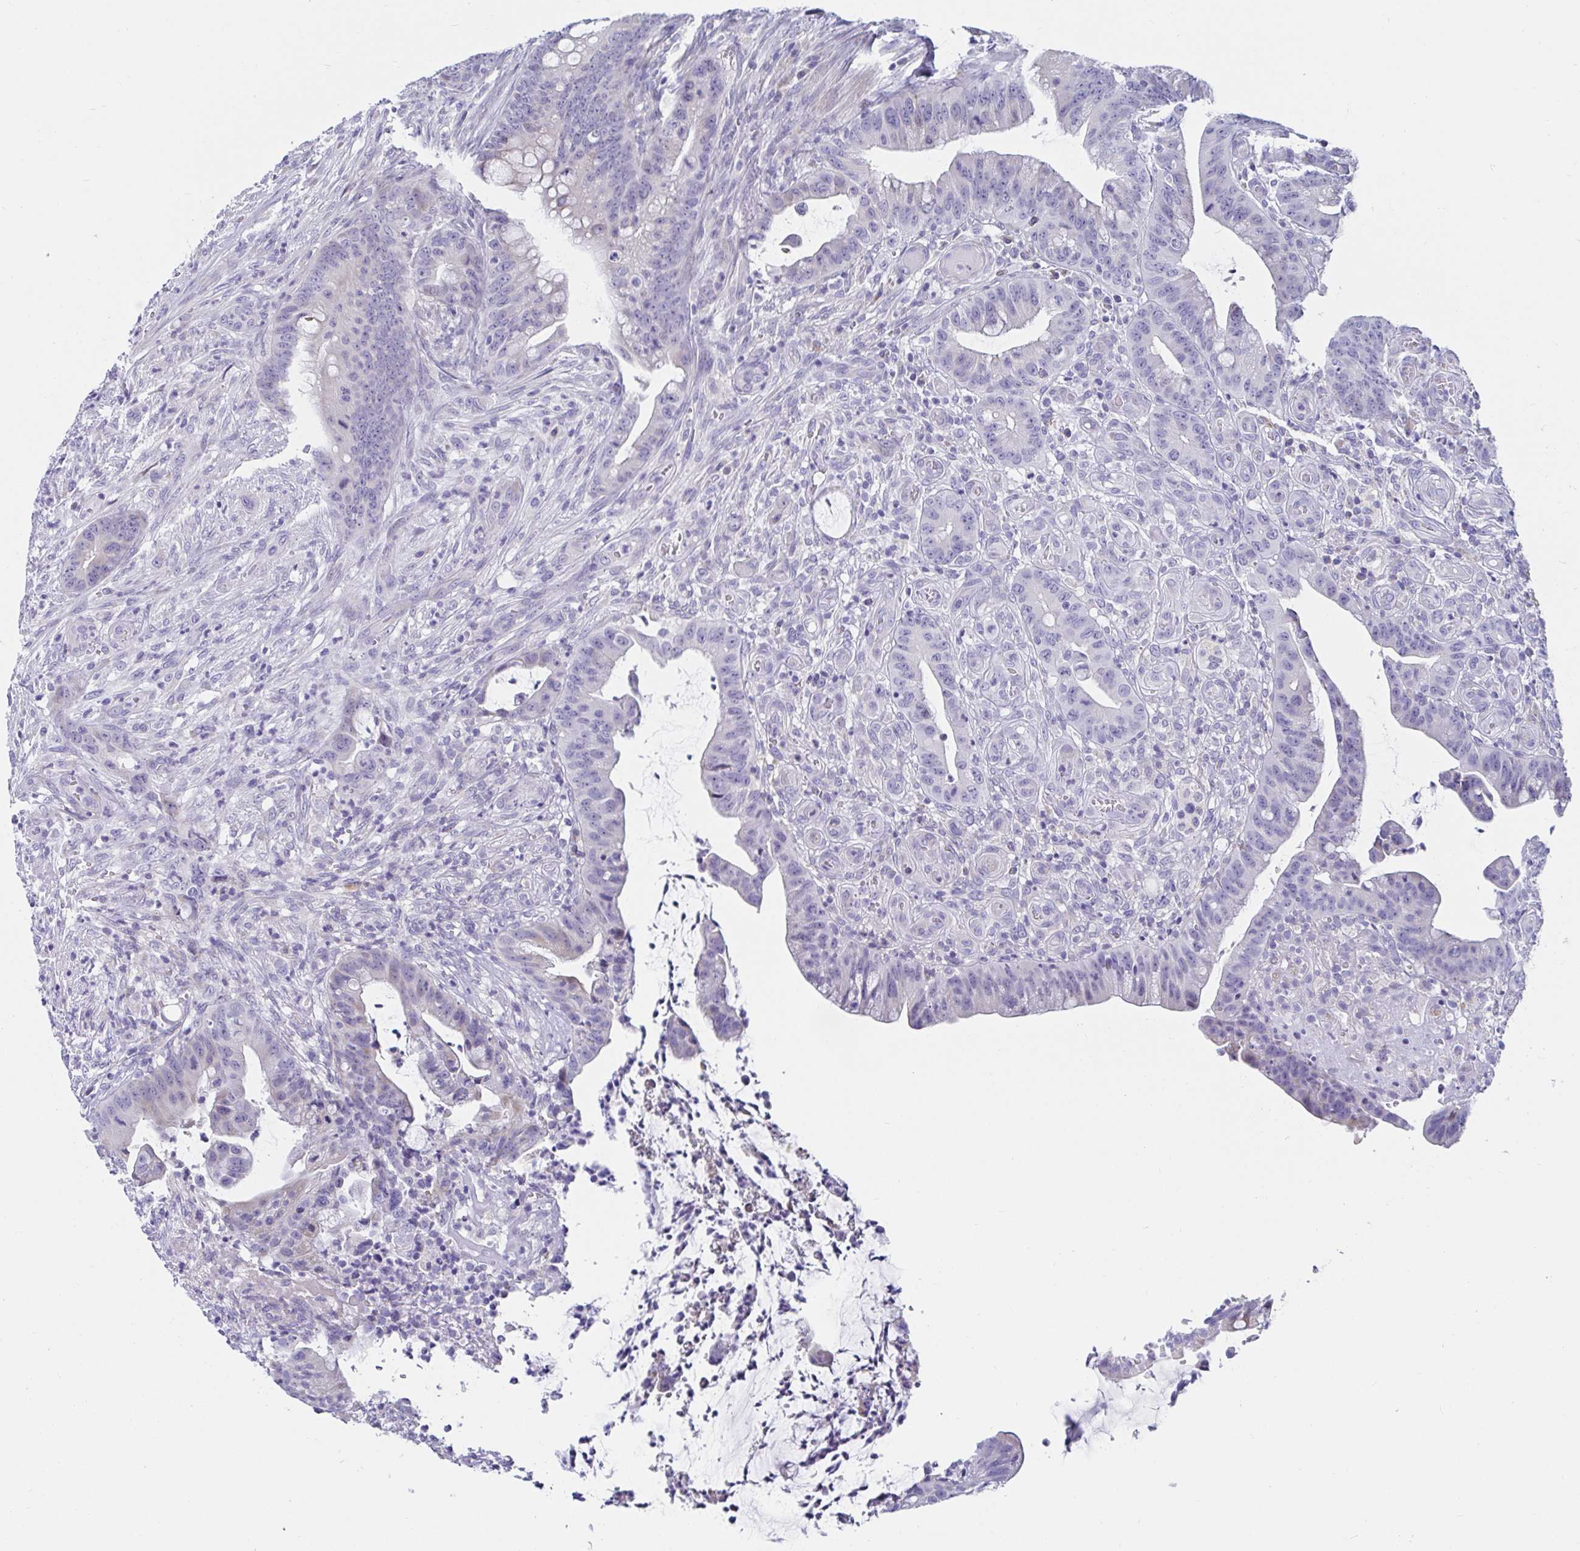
{"staining": {"intensity": "negative", "quantity": "none", "location": "none"}, "tissue": "colorectal cancer", "cell_type": "Tumor cells", "image_type": "cancer", "snomed": [{"axis": "morphology", "description": "Adenocarcinoma, NOS"}, {"axis": "topography", "description": "Colon"}], "caption": "Immunohistochemistry (IHC) photomicrograph of neoplastic tissue: human colorectal adenocarcinoma stained with DAB displays no significant protein positivity in tumor cells. Nuclei are stained in blue.", "gene": "C4orf17", "patient": {"sex": "male", "age": 62}}